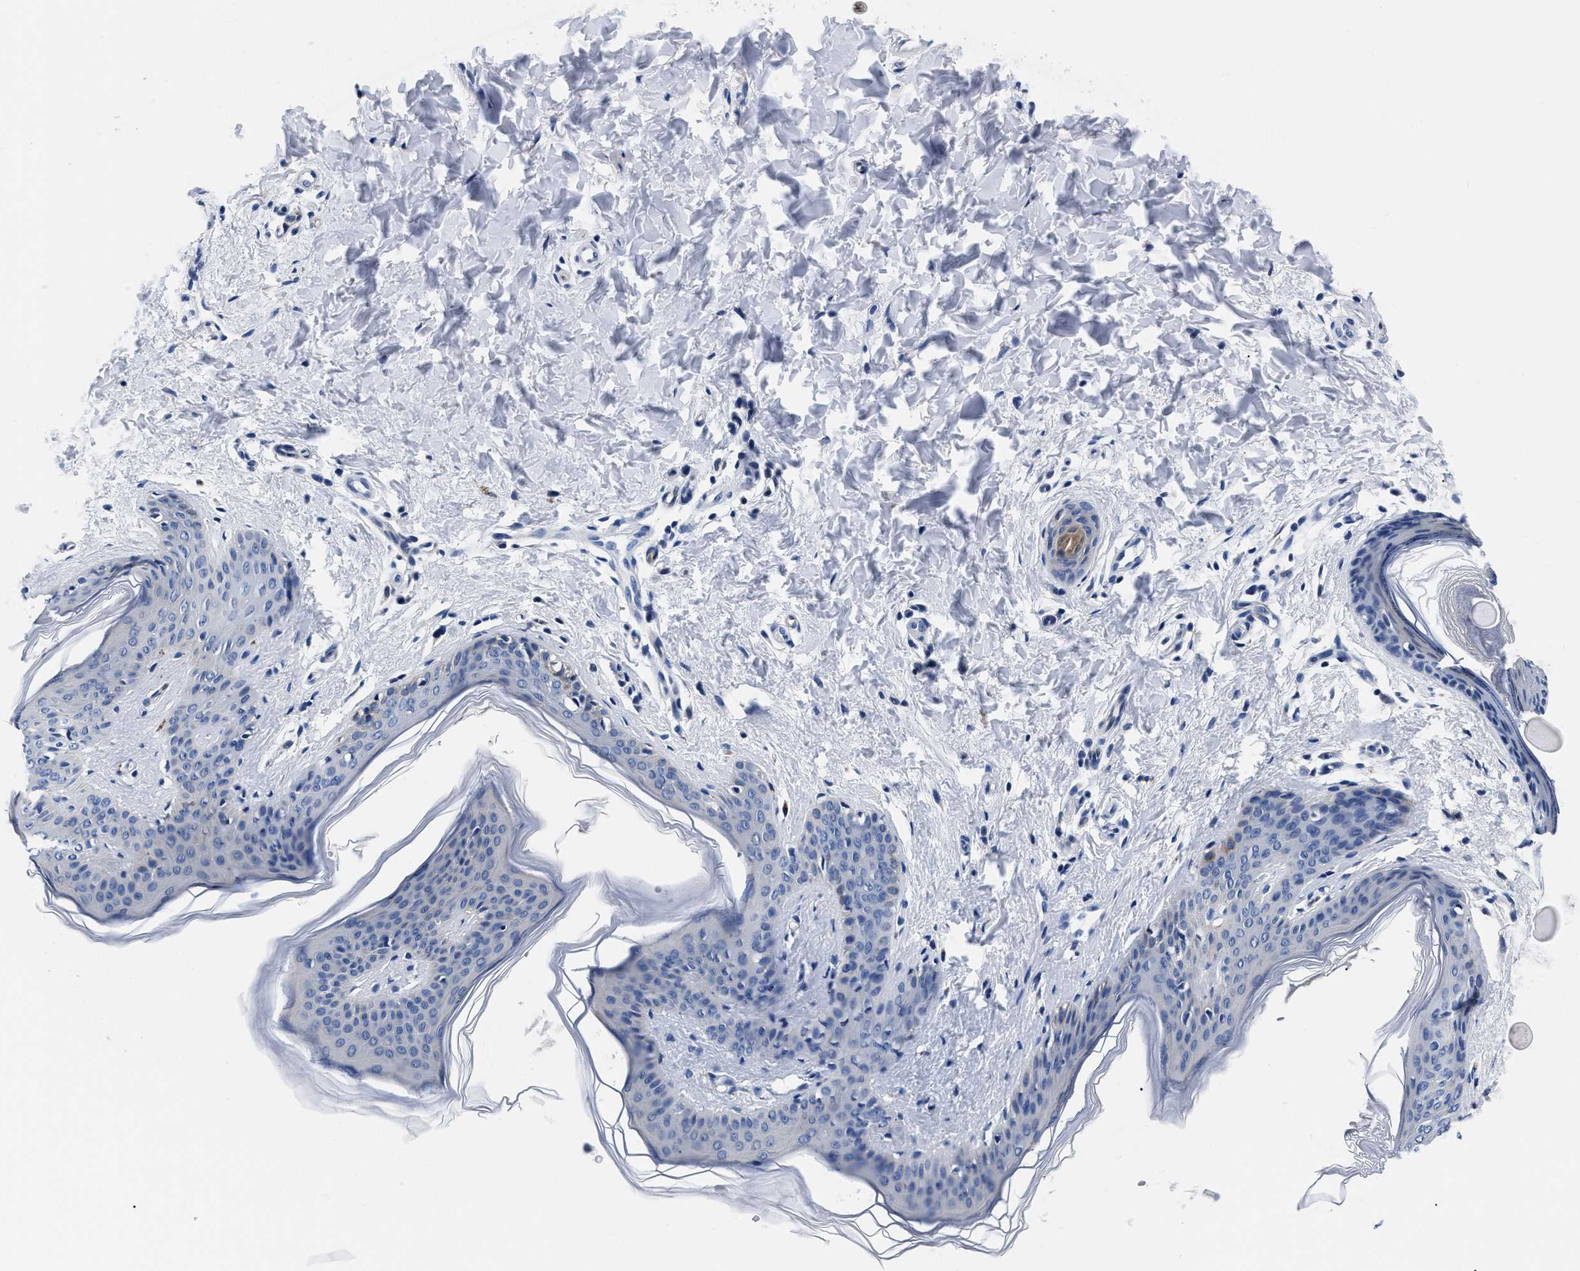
{"staining": {"intensity": "negative", "quantity": "none", "location": "none"}, "tissue": "skin", "cell_type": "Fibroblasts", "image_type": "normal", "snomed": [{"axis": "morphology", "description": "Normal tissue, NOS"}, {"axis": "topography", "description": "Skin"}], "caption": "Protein analysis of benign skin displays no significant positivity in fibroblasts. (DAB immunohistochemistry visualized using brightfield microscopy, high magnification).", "gene": "SLC35F1", "patient": {"sex": "female", "age": 17}}